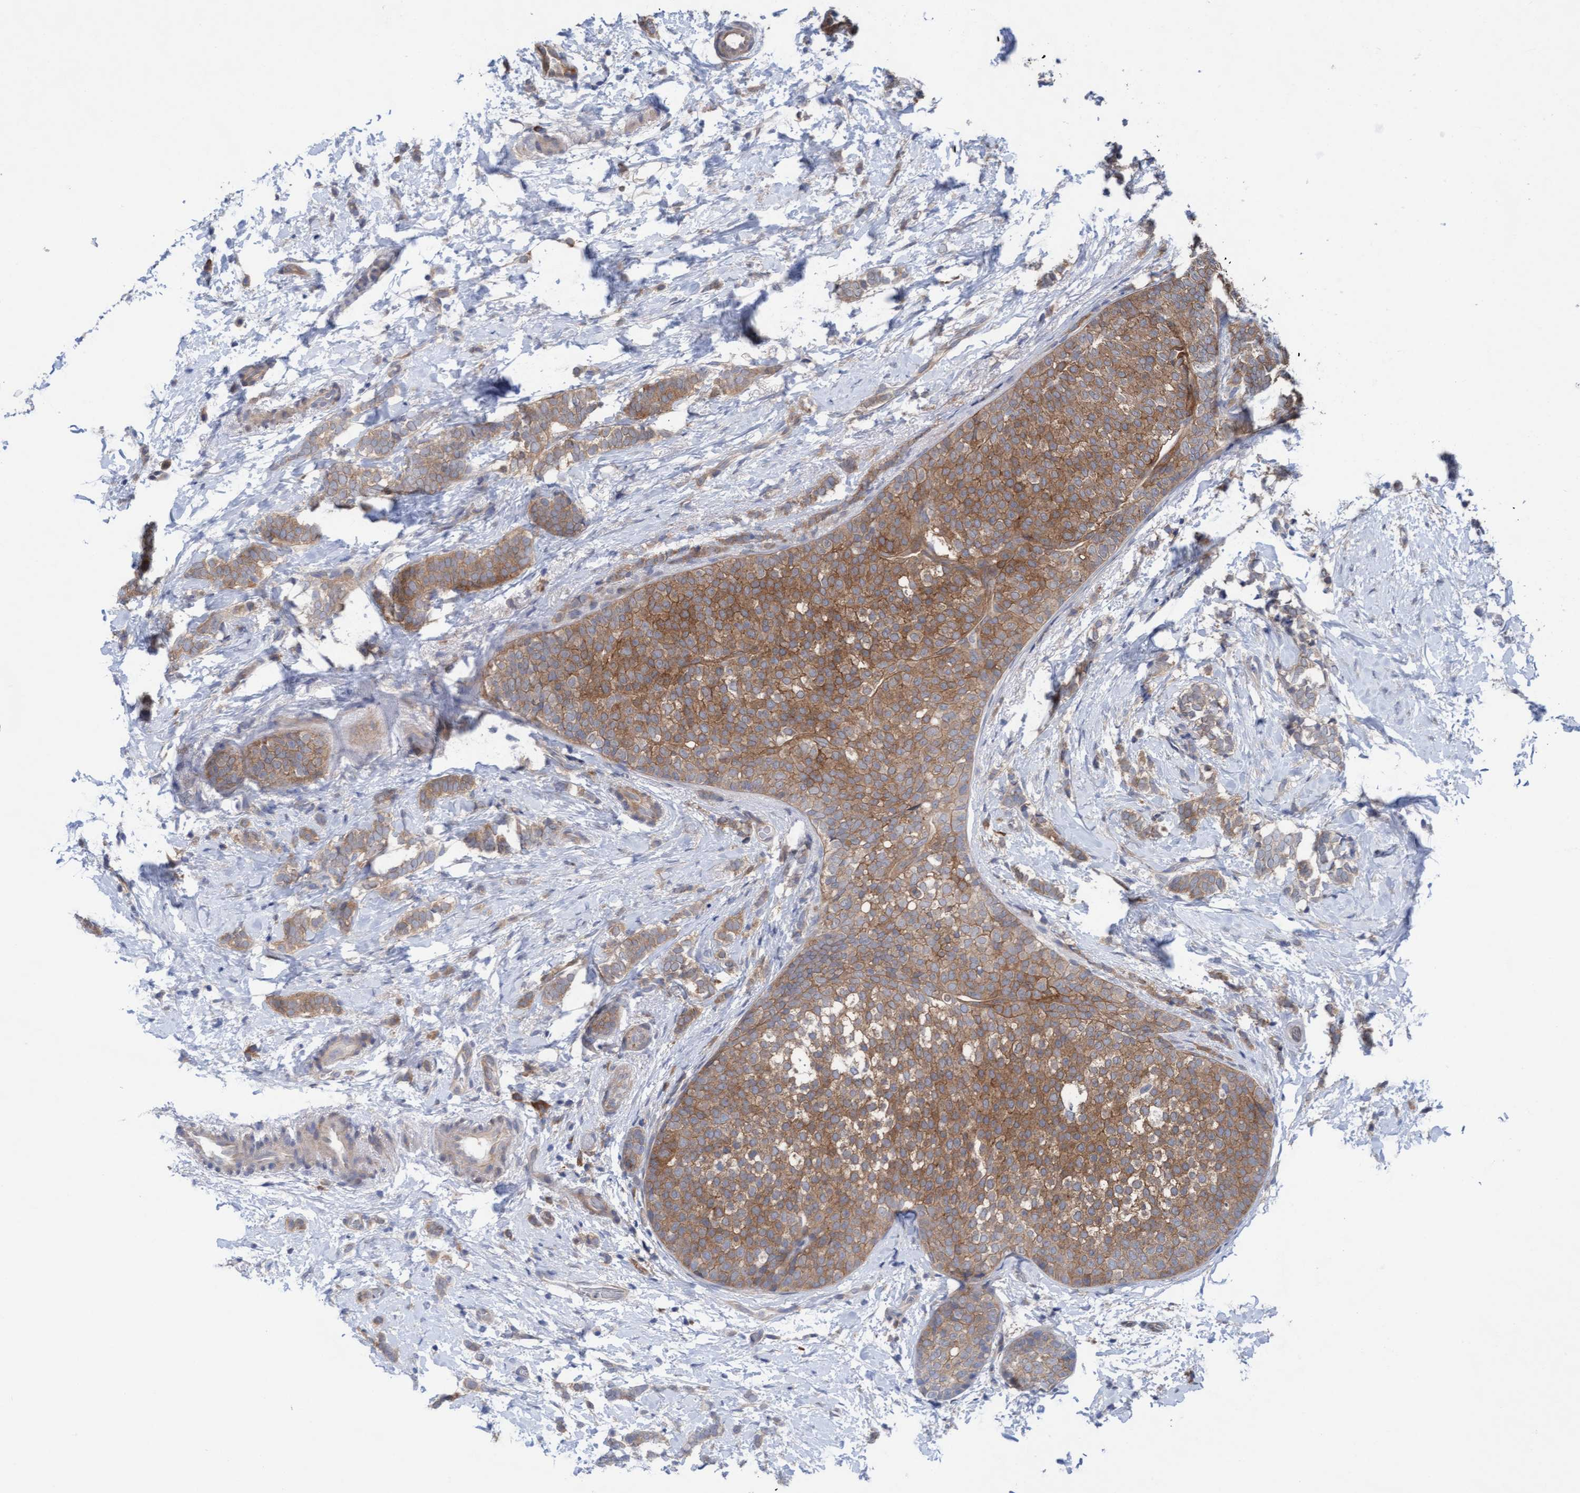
{"staining": {"intensity": "moderate", "quantity": "25%-75%", "location": "cytoplasmic/membranous"}, "tissue": "breast cancer", "cell_type": "Tumor cells", "image_type": "cancer", "snomed": [{"axis": "morphology", "description": "Lobular carcinoma"}, {"axis": "topography", "description": "Breast"}], "caption": "Breast lobular carcinoma was stained to show a protein in brown. There is medium levels of moderate cytoplasmic/membranous positivity in approximately 25%-75% of tumor cells.", "gene": "PLCD1", "patient": {"sex": "female", "age": 50}}